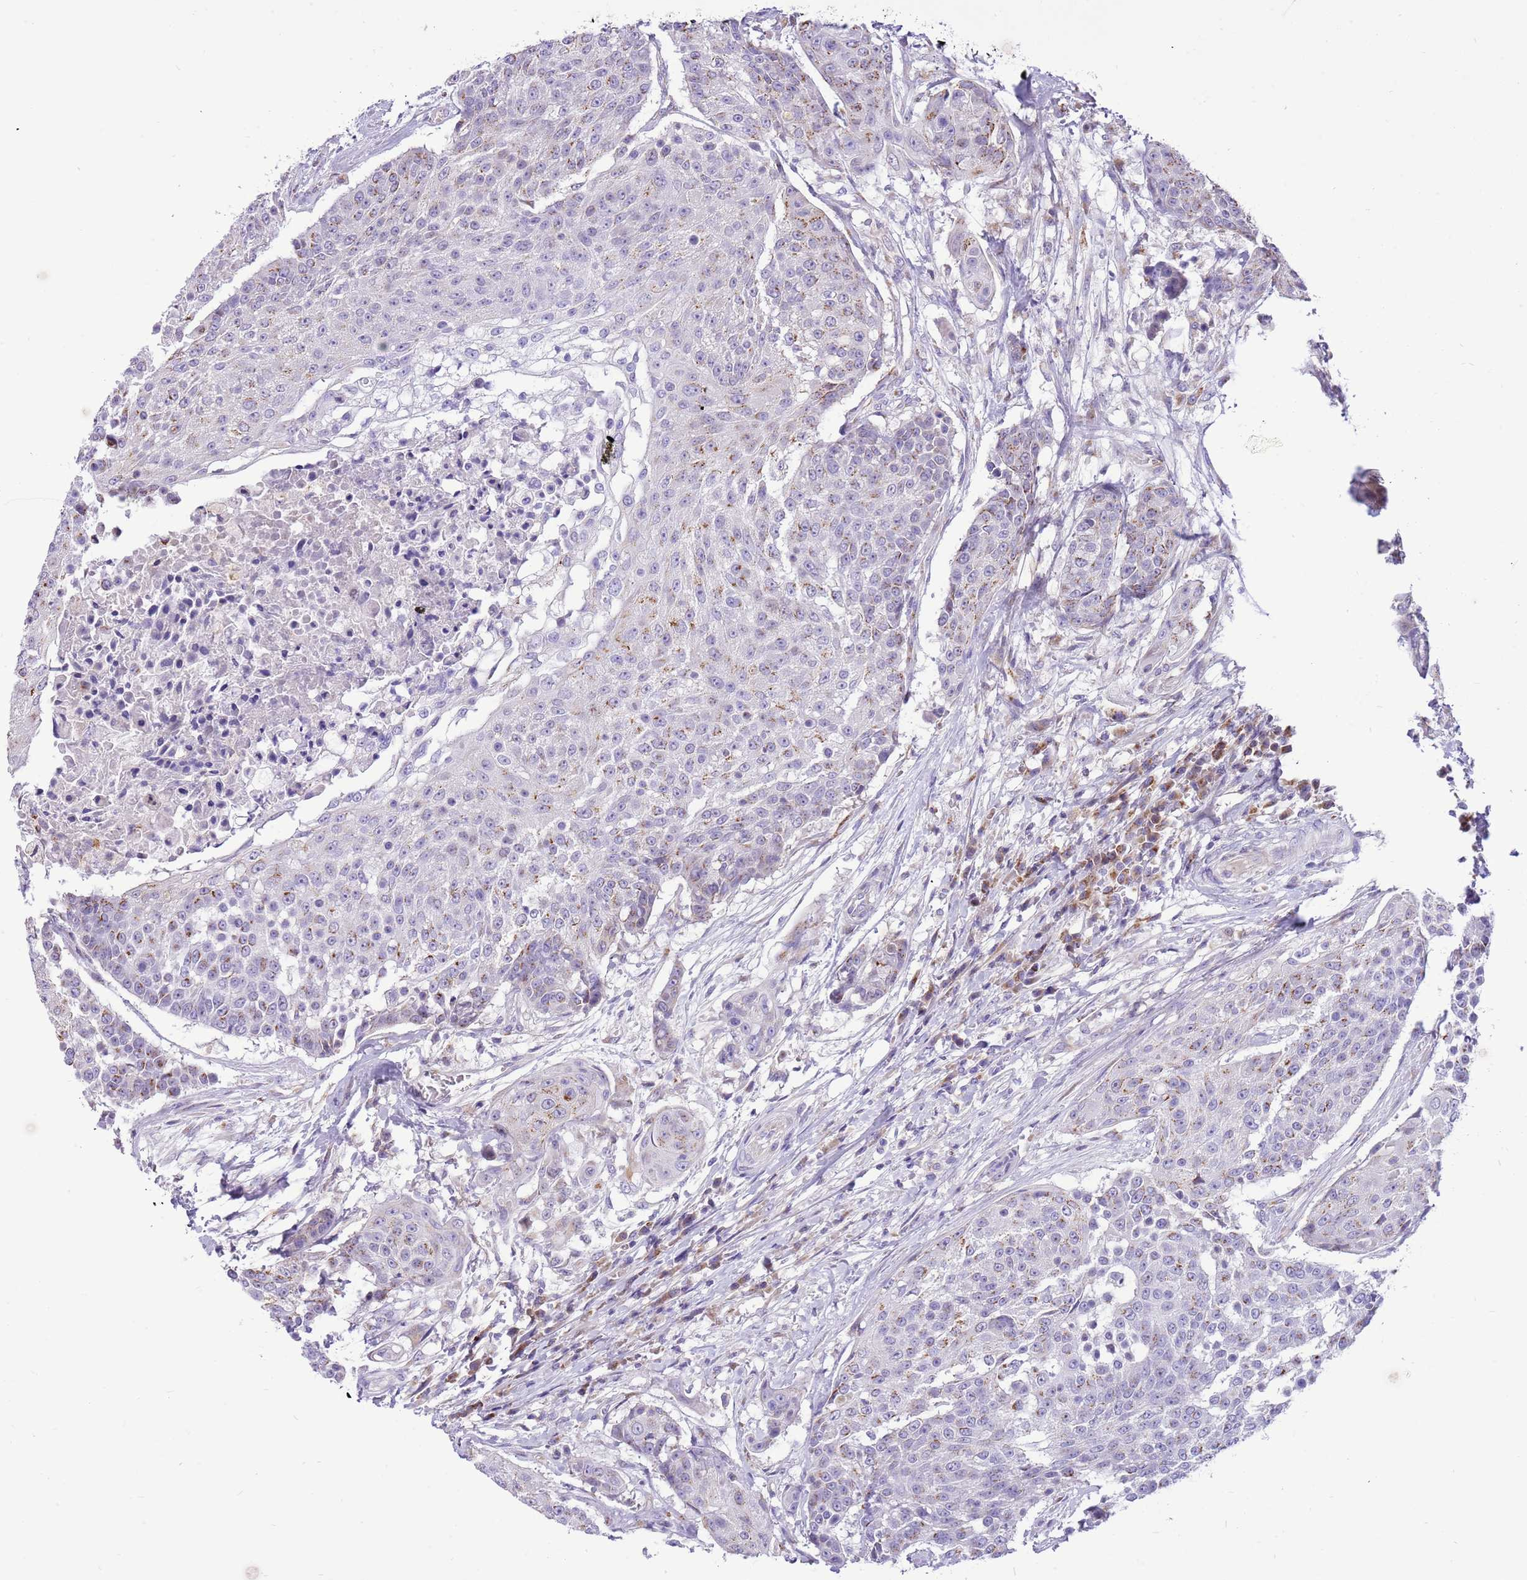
{"staining": {"intensity": "weak", "quantity": "<25%", "location": "cytoplasmic/membranous"}, "tissue": "urothelial cancer", "cell_type": "Tumor cells", "image_type": "cancer", "snomed": [{"axis": "morphology", "description": "Urothelial carcinoma, High grade"}, {"axis": "topography", "description": "Urinary bladder"}], "caption": "This is an IHC micrograph of human urothelial cancer. There is no expression in tumor cells.", "gene": "COX17", "patient": {"sex": "female", "age": 63}}